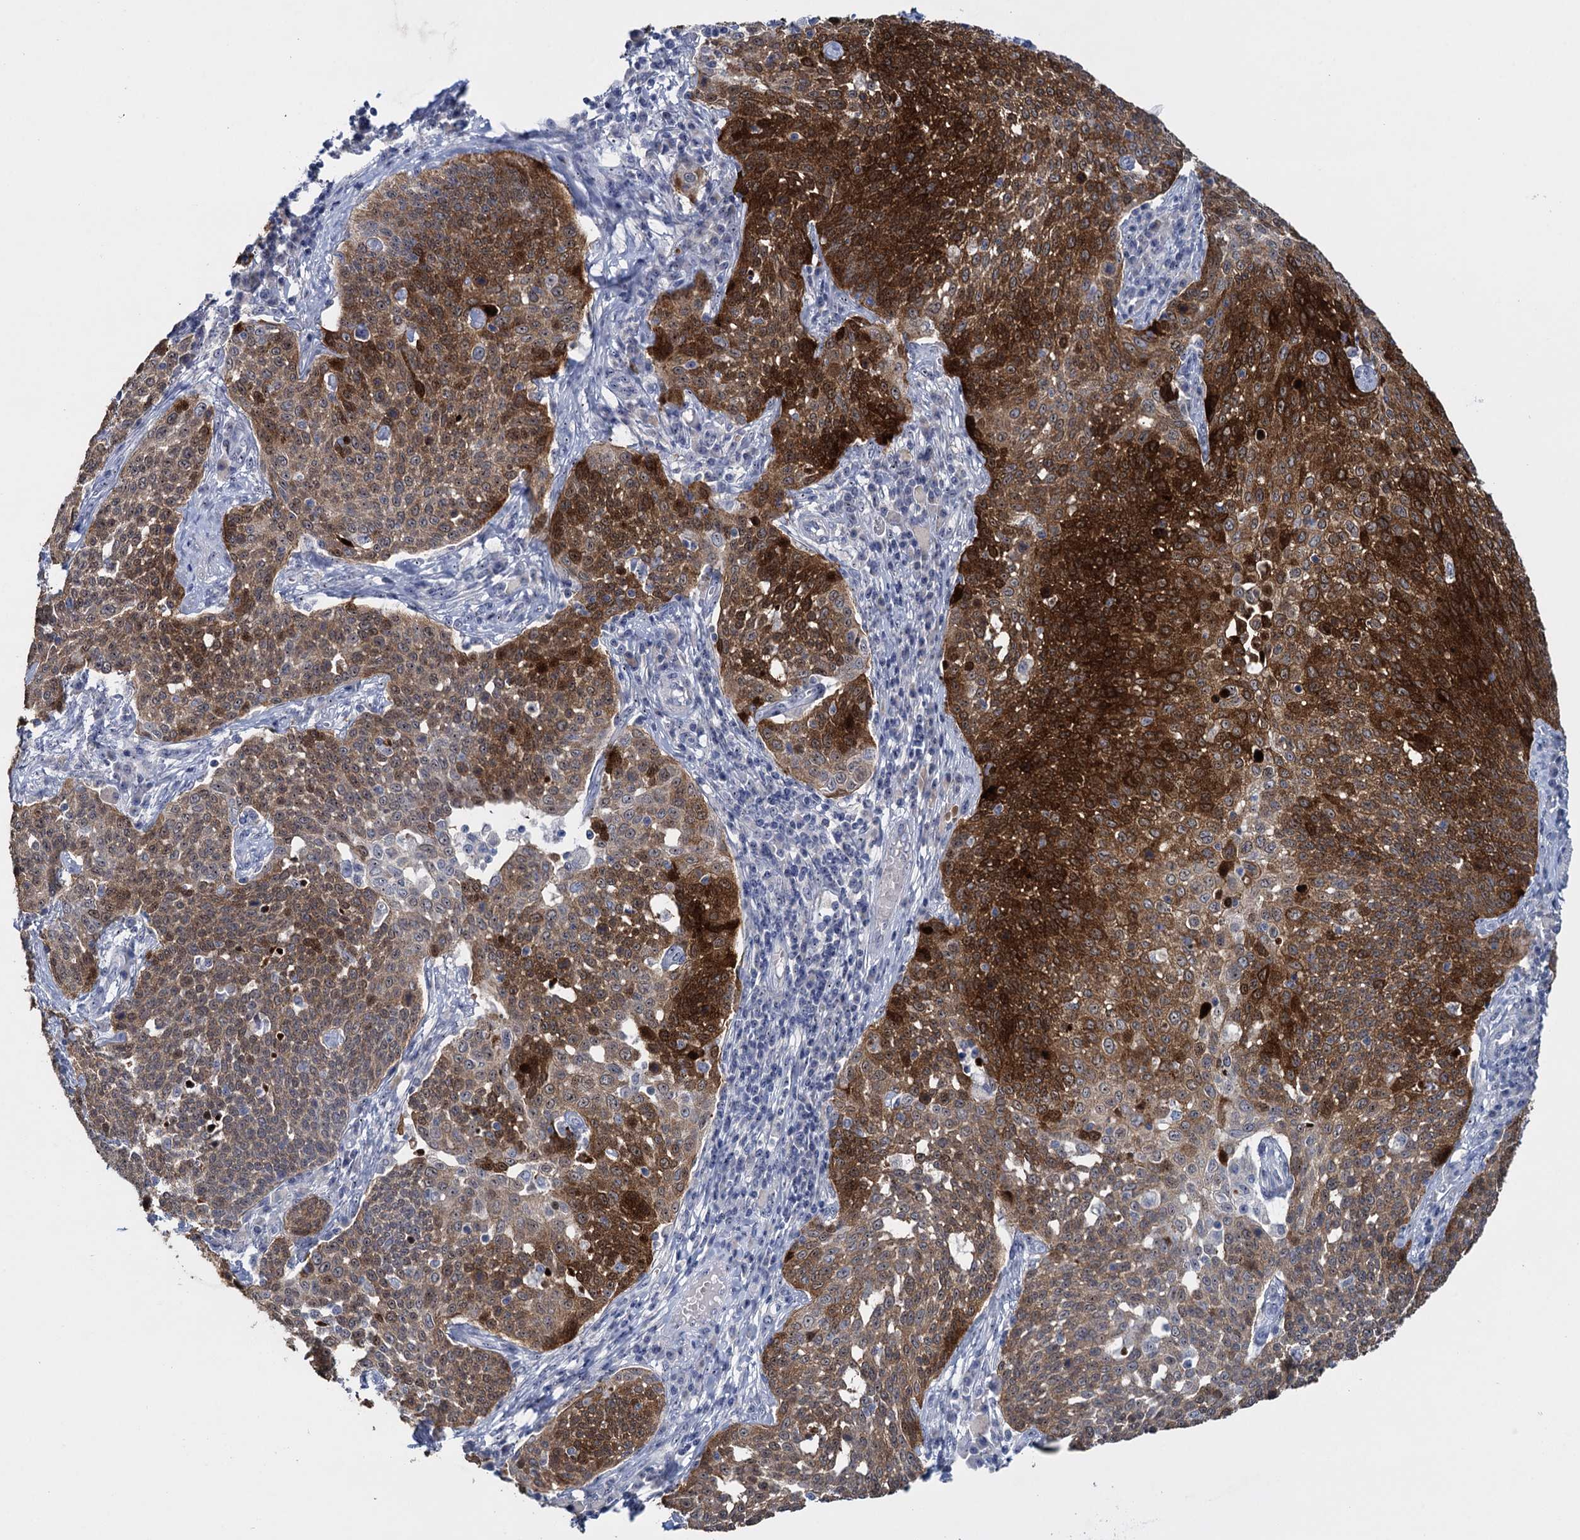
{"staining": {"intensity": "strong", "quantity": "25%-75%", "location": "cytoplasmic/membranous,nuclear"}, "tissue": "cervical cancer", "cell_type": "Tumor cells", "image_type": "cancer", "snomed": [{"axis": "morphology", "description": "Squamous cell carcinoma, NOS"}, {"axis": "topography", "description": "Cervix"}], "caption": "Squamous cell carcinoma (cervical) stained with DAB (3,3'-diaminobenzidine) immunohistochemistry (IHC) reveals high levels of strong cytoplasmic/membranous and nuclear positivity in approximately 25%-75% of tumor cells. The staining was performed using DAB (3,3'-diaminobenzidine) to visualize the protein expression in brown, while the nuclei were stained in blue with hematoxylin (Magnification: 20x).", "gene": "SFN", "patient": {"sex": "female", "age": 34}}